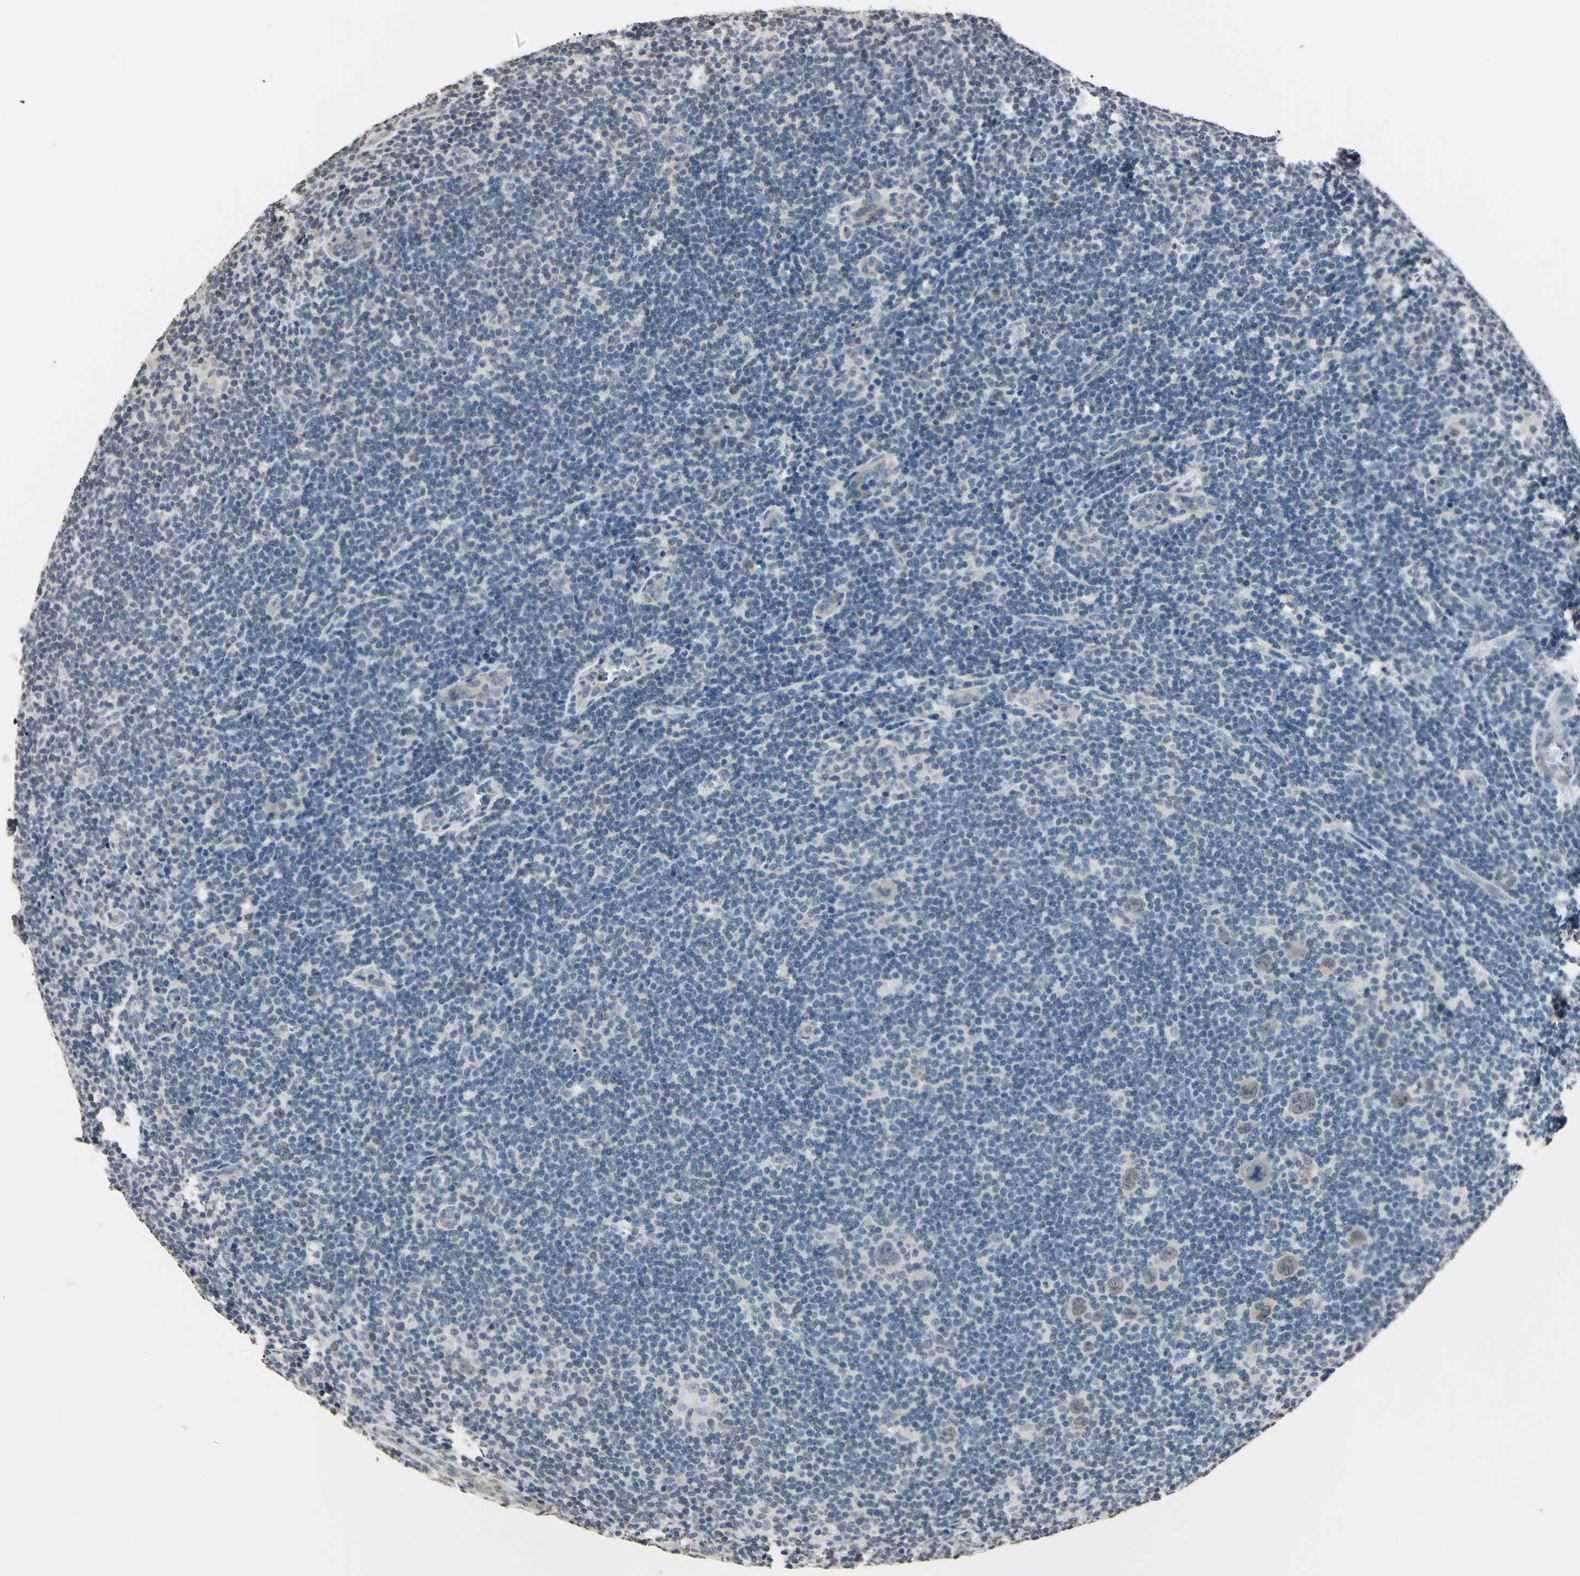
{"staining": {"intensity": "negative", "quantity": "none", "location": "none"}, "tissue": "lymphoma", "cell_type": "Tumor cells", "image_type": "cancer", "snomed": [{"axis": "morphology", "description": "Hodgkin's disease, NOS"}, {"axis": "topography", "description": "Lymph node"}], "caption": "A high-resolution histopathology image shows immunohistochemistry staining of lymphoma, which exhibits no significant positivity in tumor cells.", "gene": "CDC45", "patient": {"sex": "female", "age": 57}}